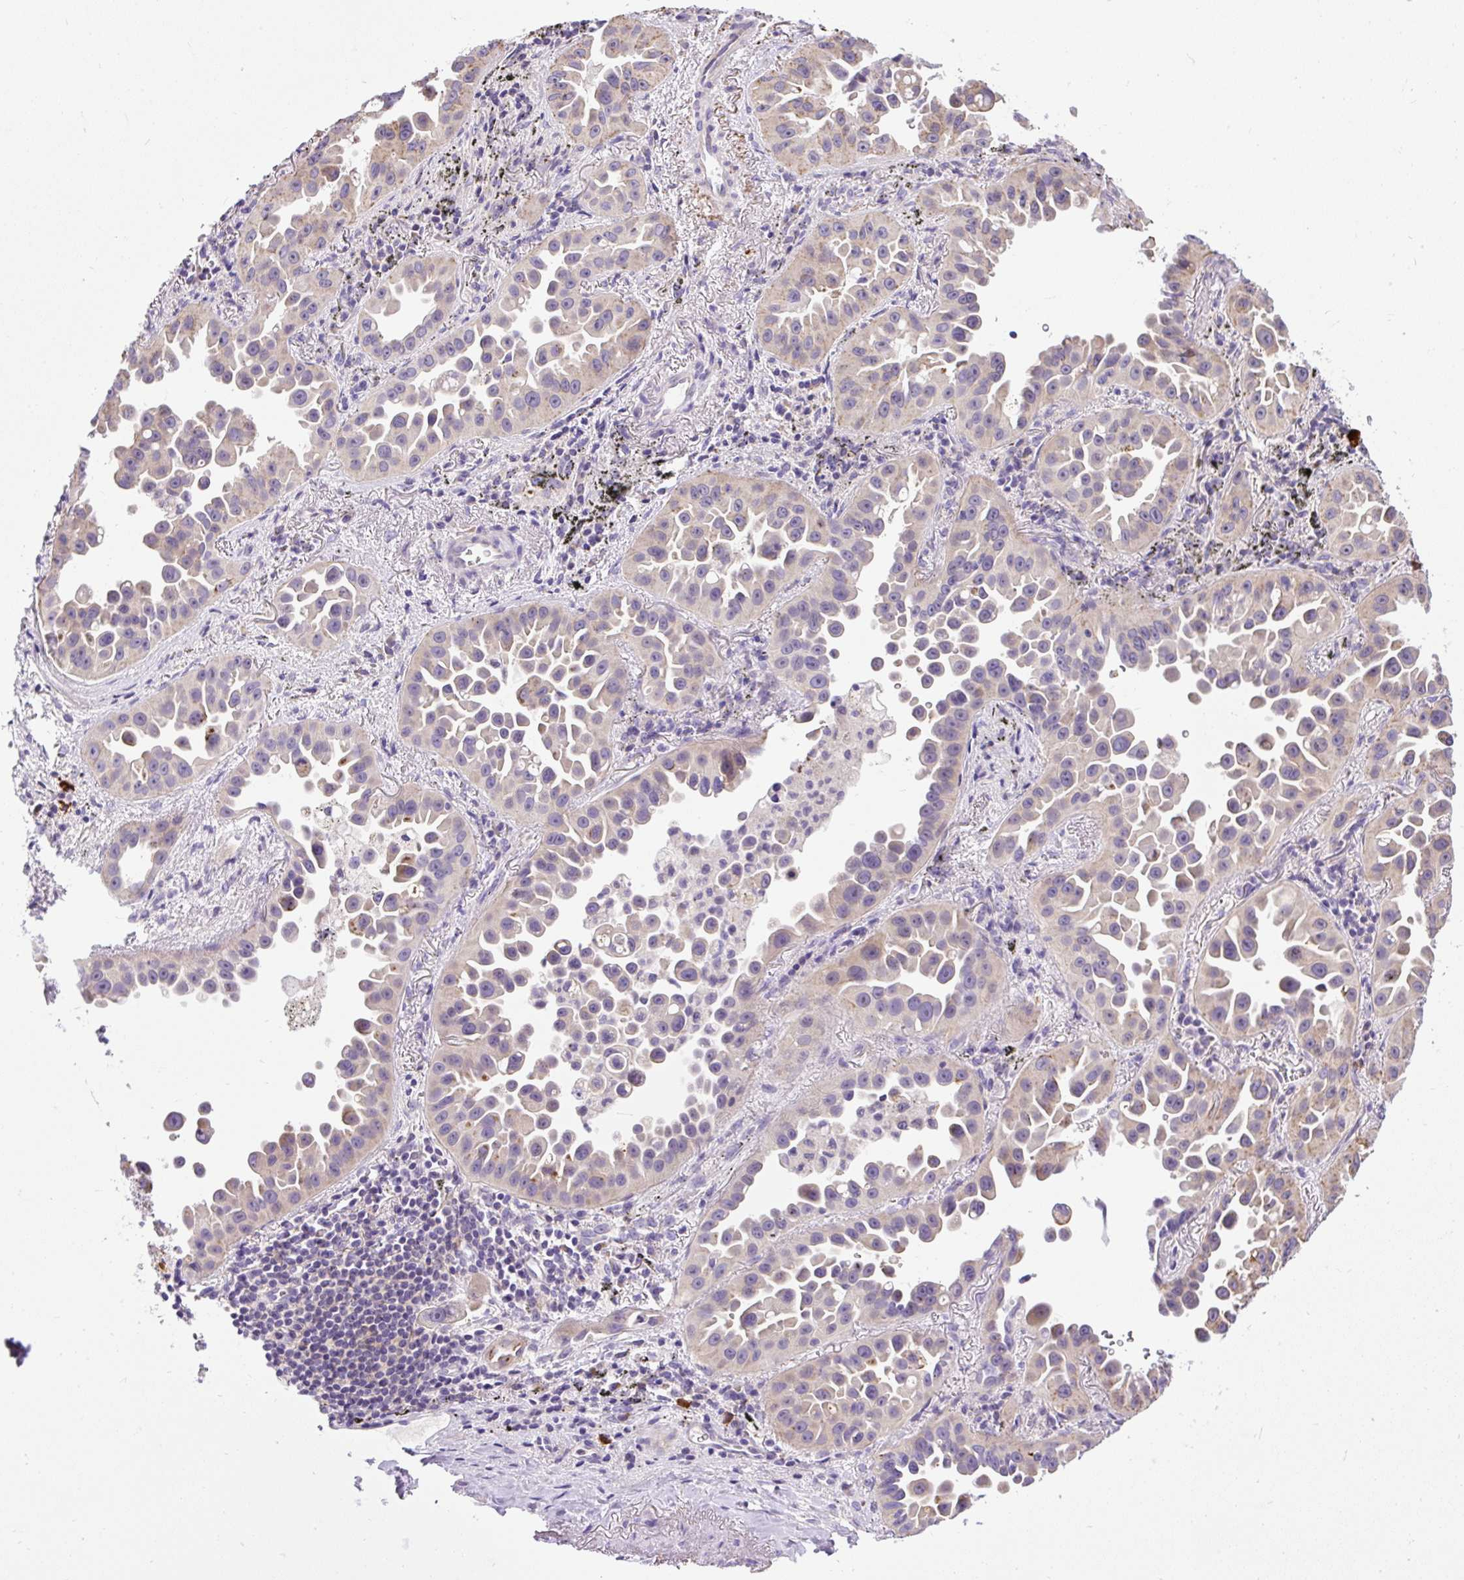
{"staining": {"intensity": "negative", "quantity": "none", "location": "none"}, "tissue": "lung cancer", "cell_type": "Tumor cells", "image_type": "cancer", "snomed": [{"axis": "morphology", "description": "Adenocarcinoma, NOS"}, {"axis": "topography", "description": "Lung"}], "caption": "Protein analysis of lung cancer demonstrates no significant positivity in tumor cells.", "gene": "CFAP47", "patient": {"sex": "male", "age": 68}}